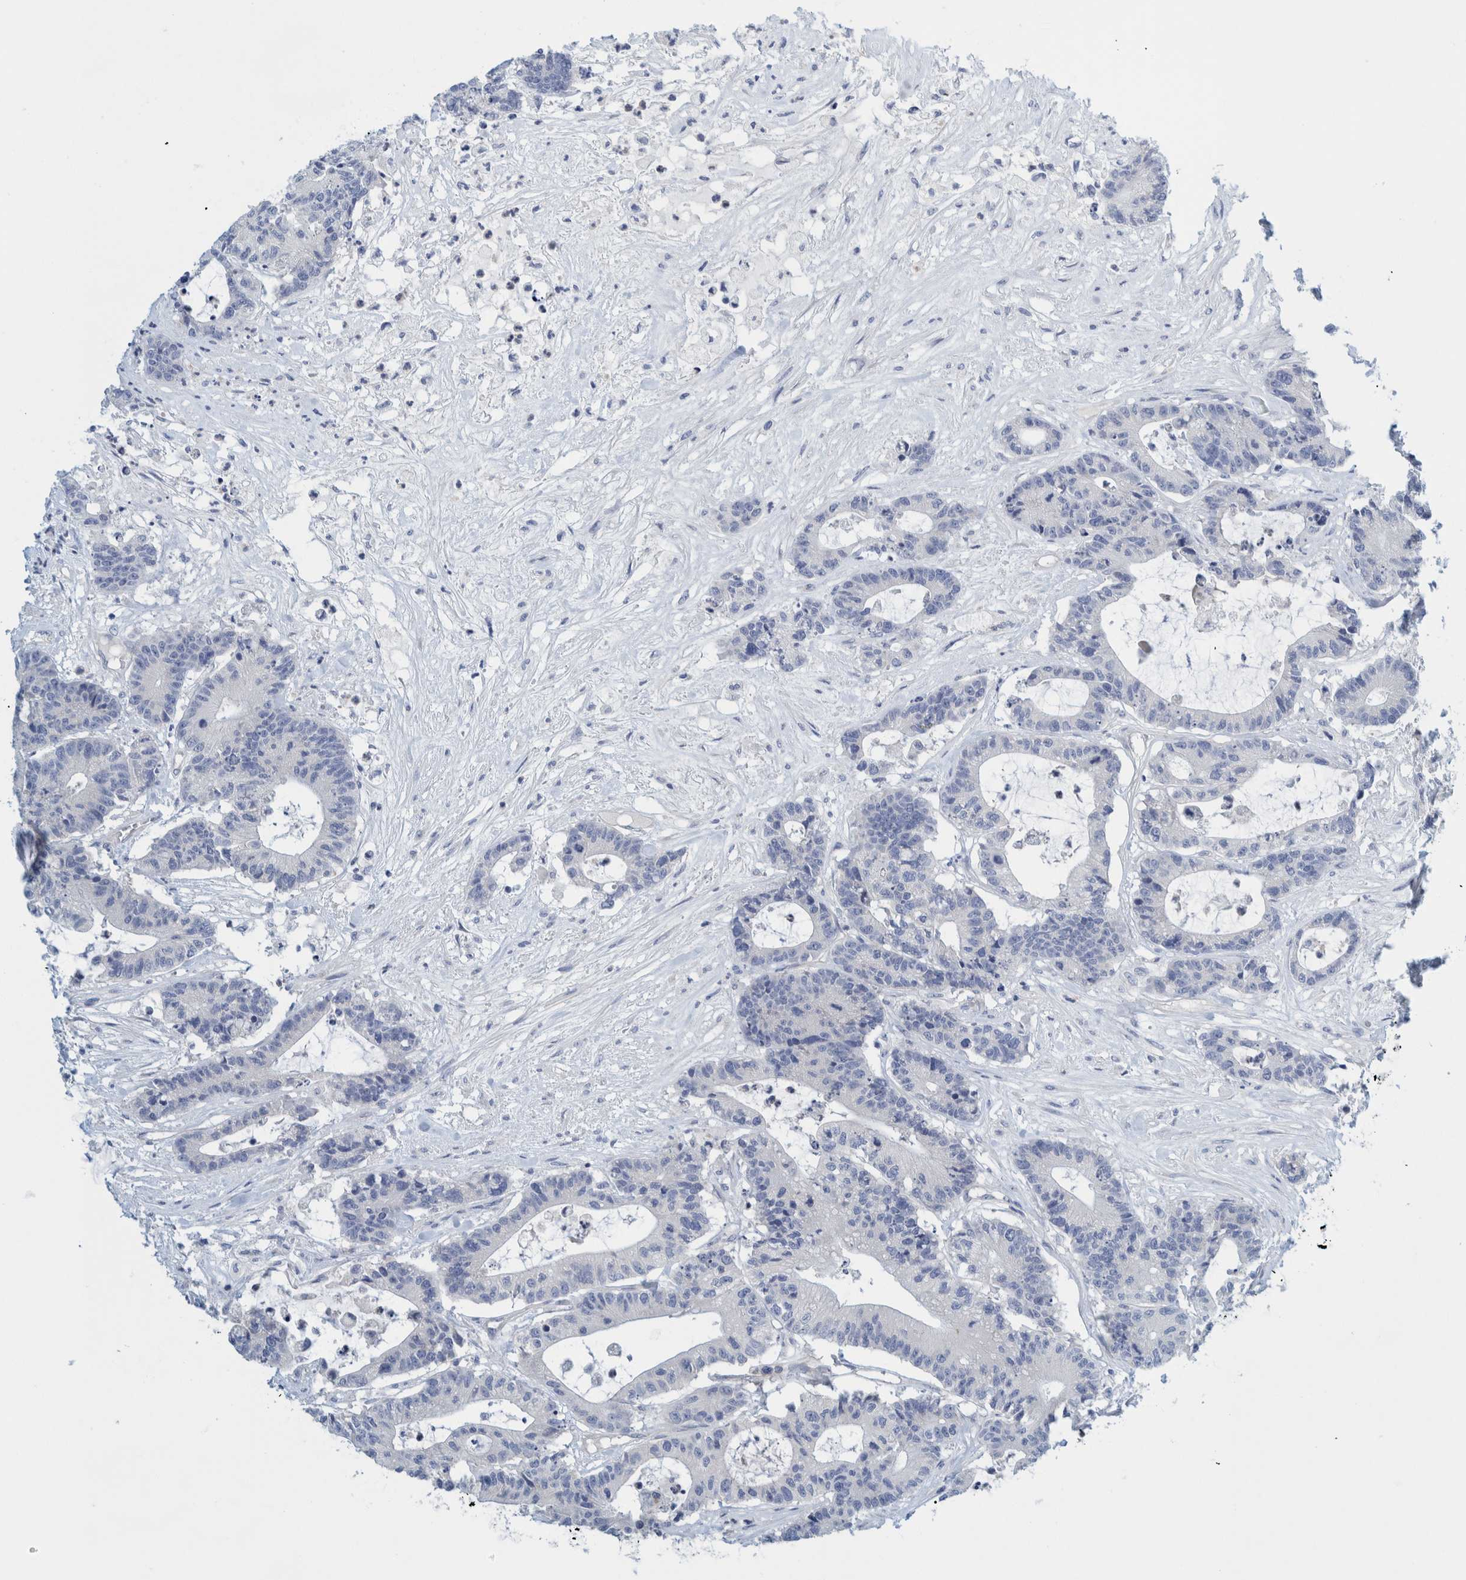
{"staining": {"intensity": "negative", "quantity": "none", "location": "none"}, "tissue": "colorectal cancer", "cell_type": "Tumor cells", "image_type": "cancer", "snomed": [{"axis": "morphology", "description": "Adenocarcinoma, NOS"}, {"axis": "topography", "description": "Colon"}], "caption": "The micrograph exhibits no significant staining in tumor cells of adenocarcinoma (colorectal).", "gene": "ZNF324B", "patient": {"sex": "female", "age": 84}}